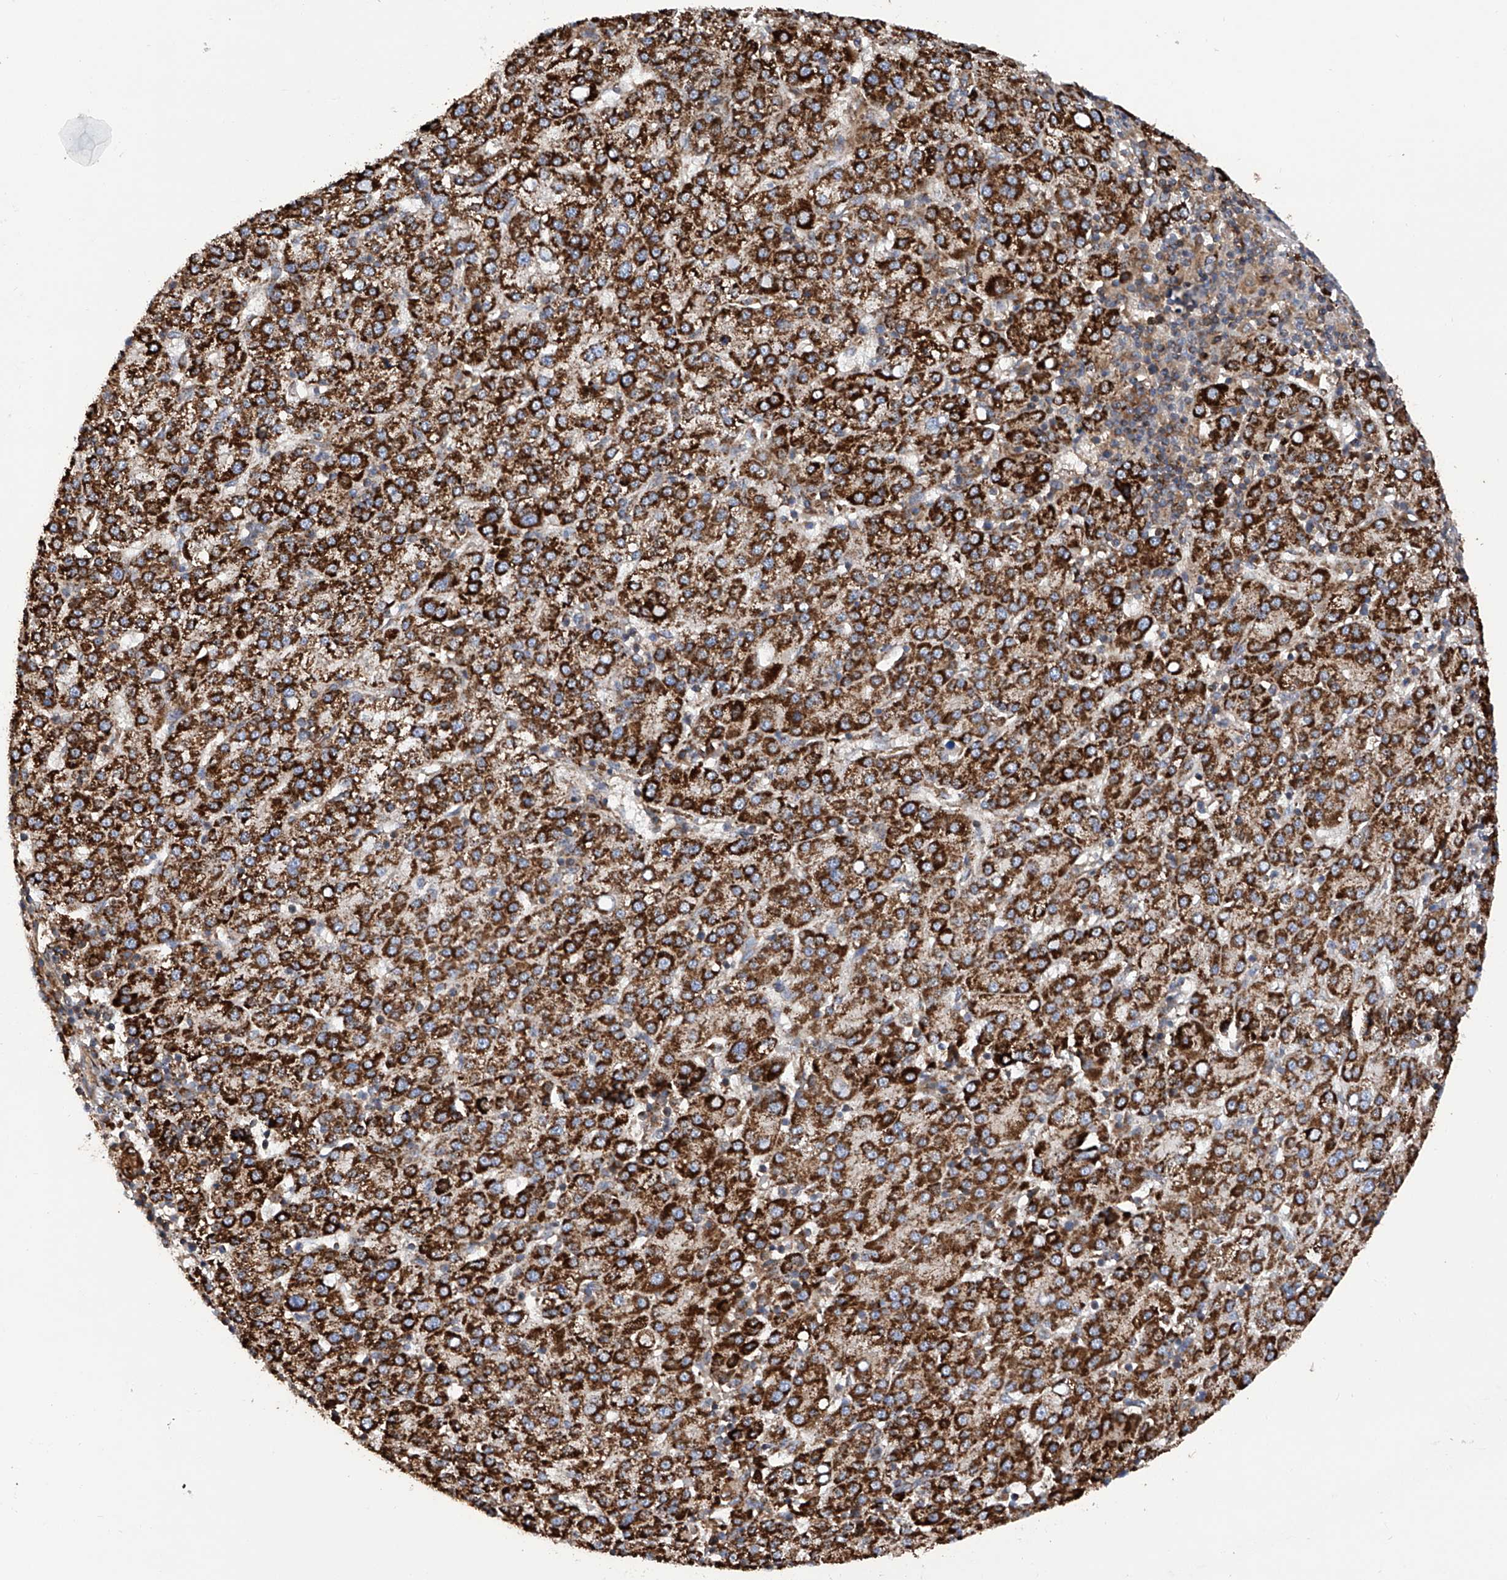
{"staining": {"intensity": "strong", "quantity": ">75%", "location": "cytoplasmic/membranous"}, "tissue": "liver cancer", "cell_type": "Tumor cells", "image_type": "cancer", "snomed": [{"axis": "morphology", "description": "Carcinoma, Hepatocellular, NOS"}, {"axis": "topography", "description": "Liver"}], "caption": "Tumor cells exhibit strong cytoplasmic/membranous positivity in about >75% of cells in liver cancer (hepatocellular carcinoma).", "gene": "ASCC3", "patient": {"sex": "female", "age": 58}}